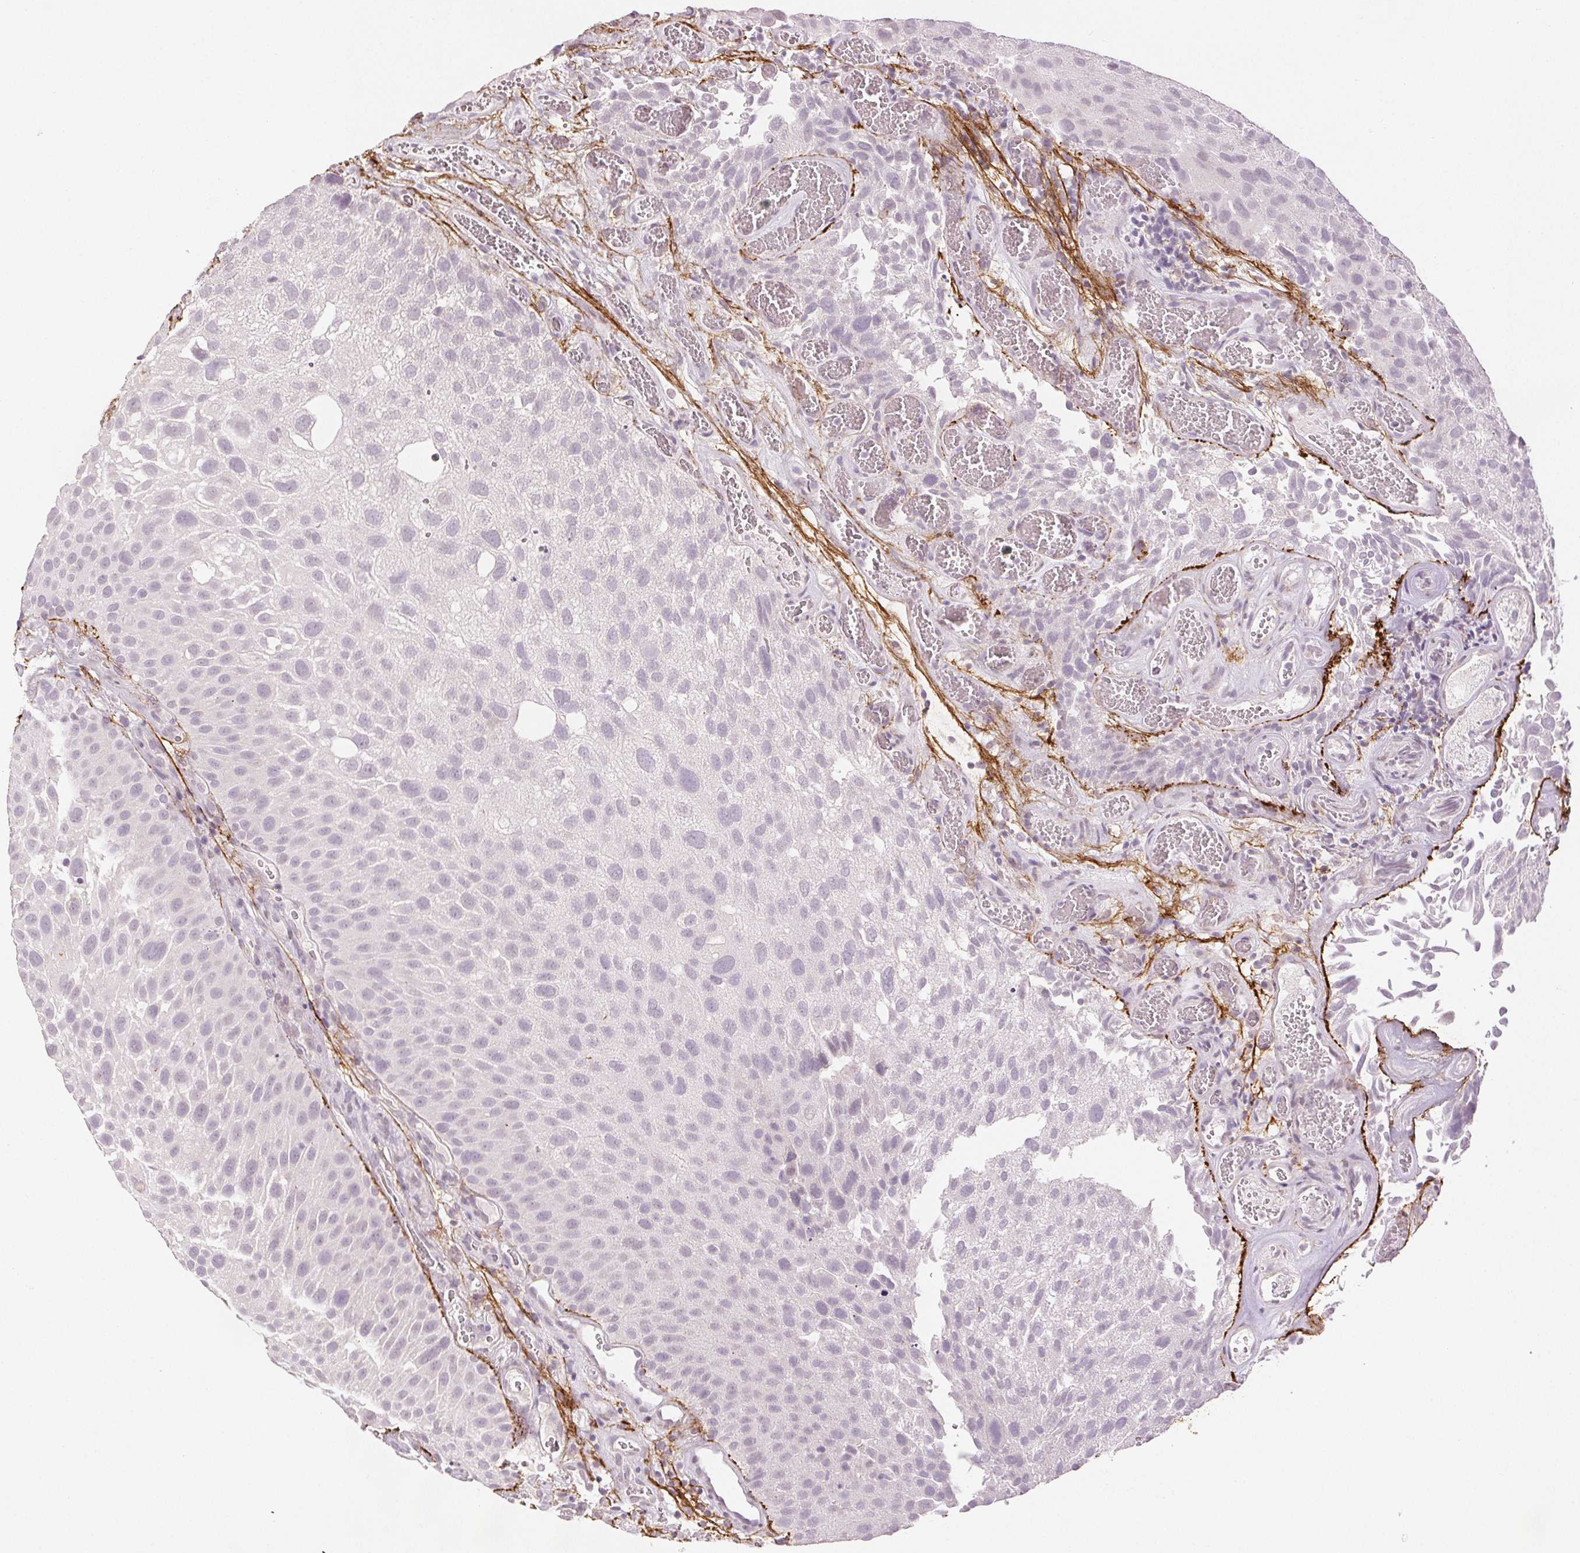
{"staining": {"intensity": "negative", "quantity": "none", "location": "none"}, "tissue": "urothelial cancer", "cell_type": "Tumor cells", "image_type": "cancer", "snomed": [{"axis": "morphology", "description": "Urothelial carcinoma, Low grade"}, {"axis": "topography", "description": "Urinary bladder"}], "caption": "Immunohistochemistry (IHC) of human urothelial cancer demonstrates no staining in tumor cells.", "gene": "FBN1", "patient": {"sex": "male", "age": 72}}